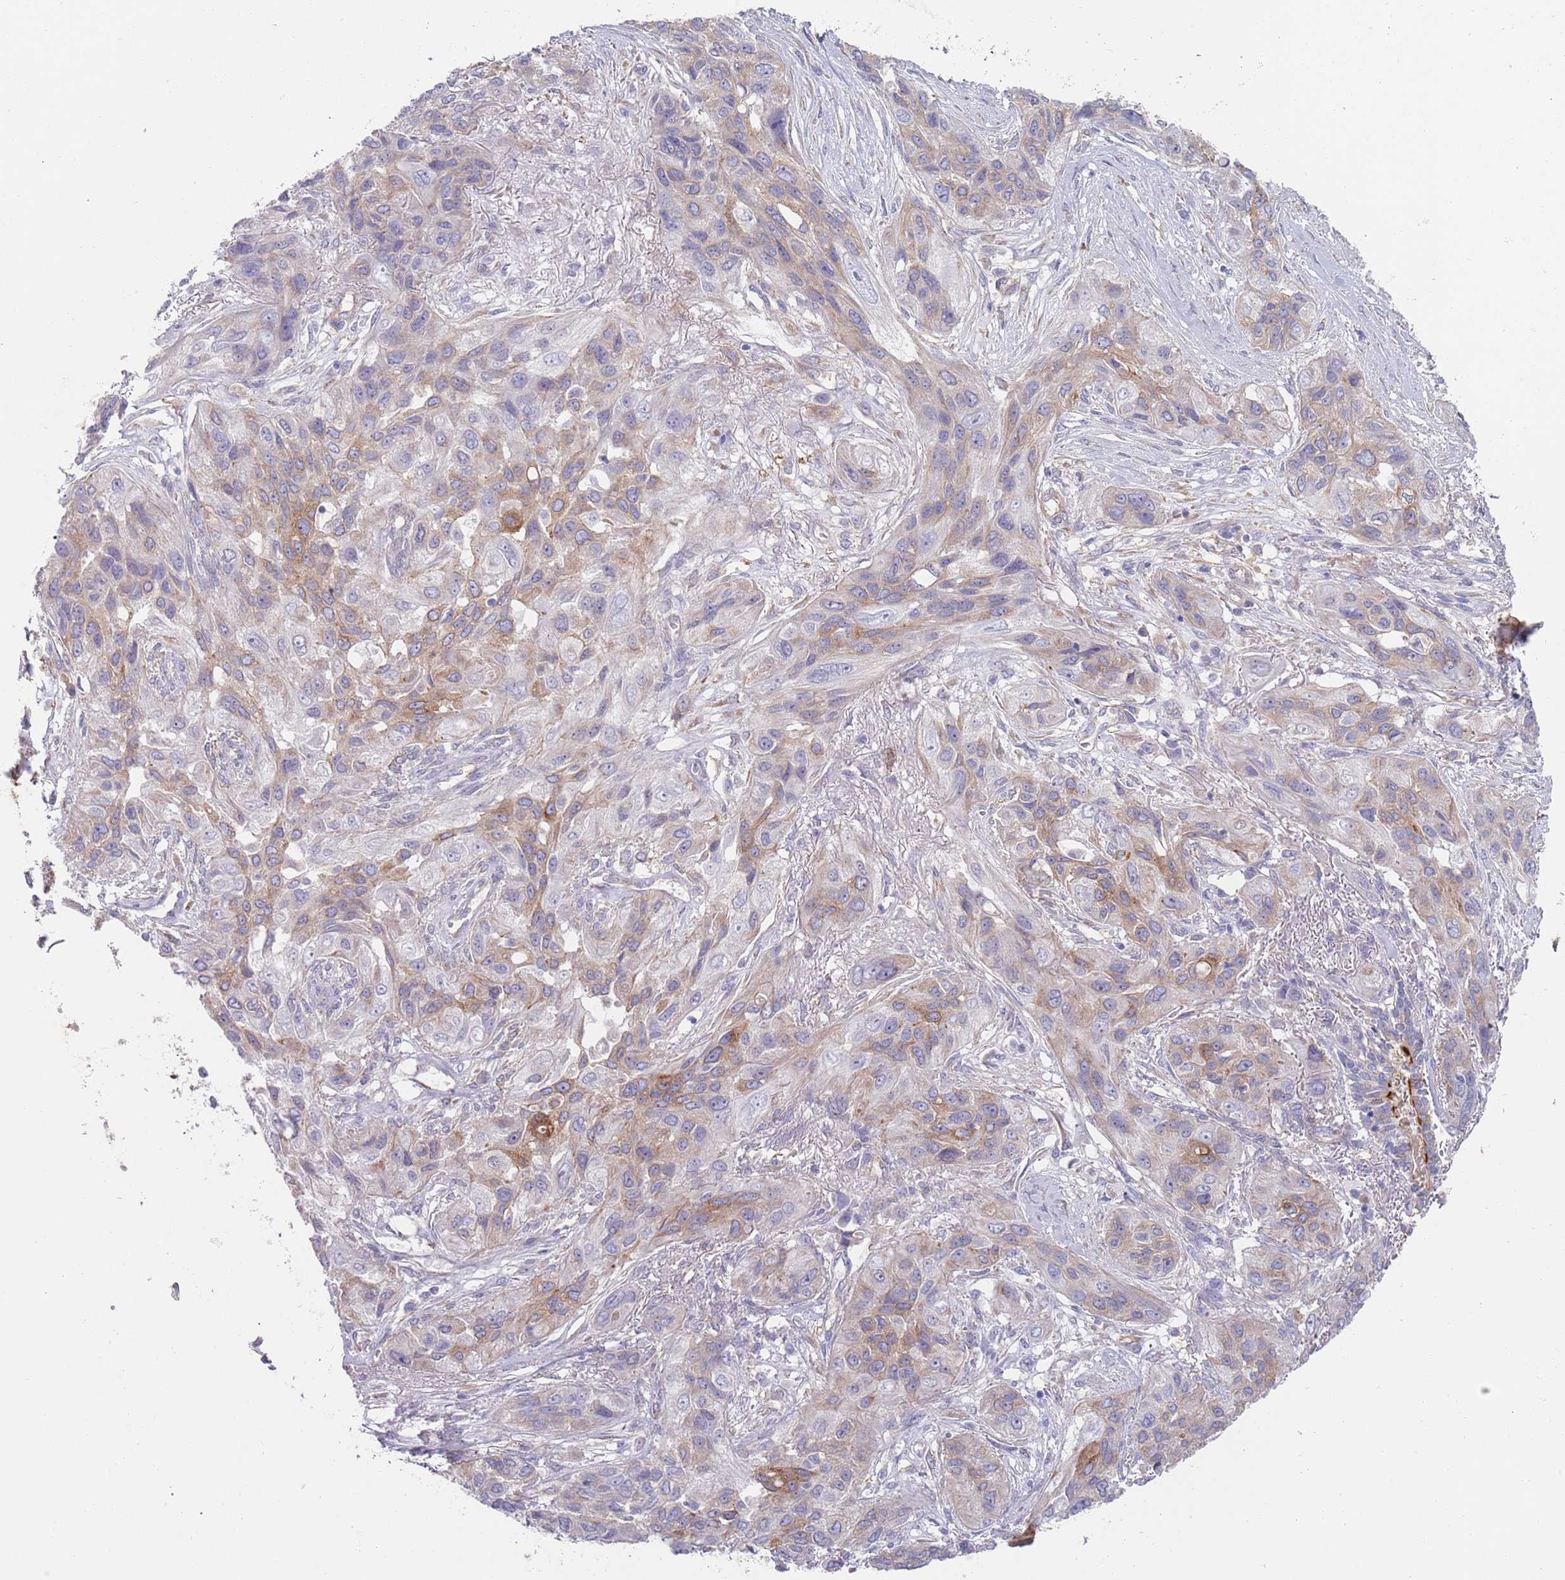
{"staining": {"intensity": "moderate", "quantity": "25%-75%", "location": "cytoplasmic/membranous"}, "tissue": "lung cancer", "cell_type": "Tumor cells", "image_type": "cancer", "snomed": [{"axis": "morphology", "description": "Squamous cell carcinoma, NOS"}, {"axis": "topography", "description": "Lung"}], "caption": "Protein analysis of lung cancer (squamous cell carcinoma) tissue displays moderate cytoplasmic/membranous staining in about 25%-75% of tumor cells.", "gene": "APPL2", "patient": {"sex": "female", "age": 70}}